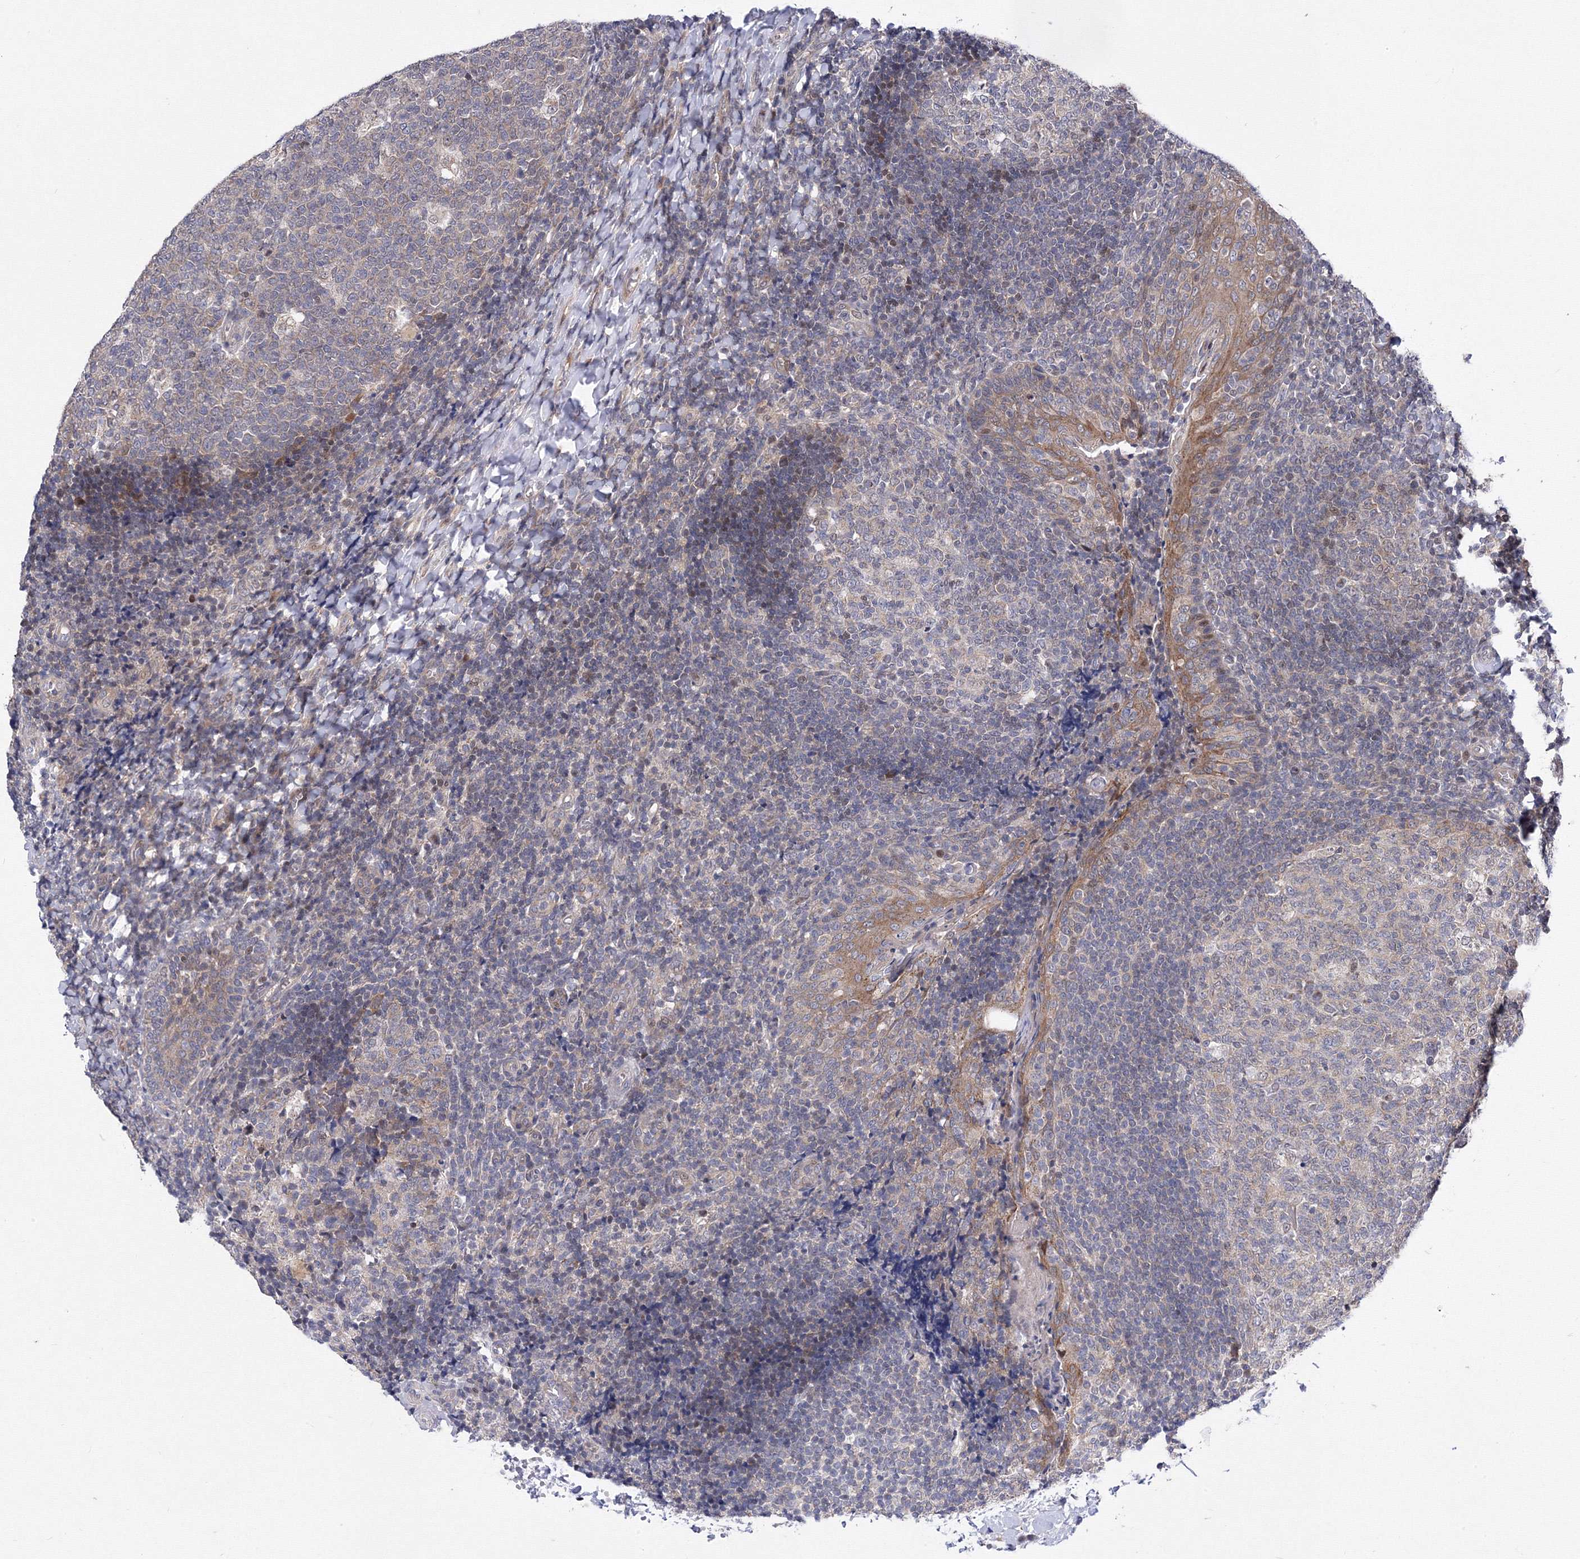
{"staining": {"intensity": "weak", "quantity": "<25%", "location": "nuclear"}, "tissue": "tonsil", "cell_type": "Germinal center cells", "image_type": "normal", "snomed": [{"axis": "morphology", "description": "Normal tissue, NOS"}, {"axis": "topography", "description": "Tonsil"}], "caption": "DAB immunohistochemical staining of benign human tonsil exhibits no significant positivity in germinal center cells.", "gene": "GPN1", "patient": {"sex": "female", "age": 19}}